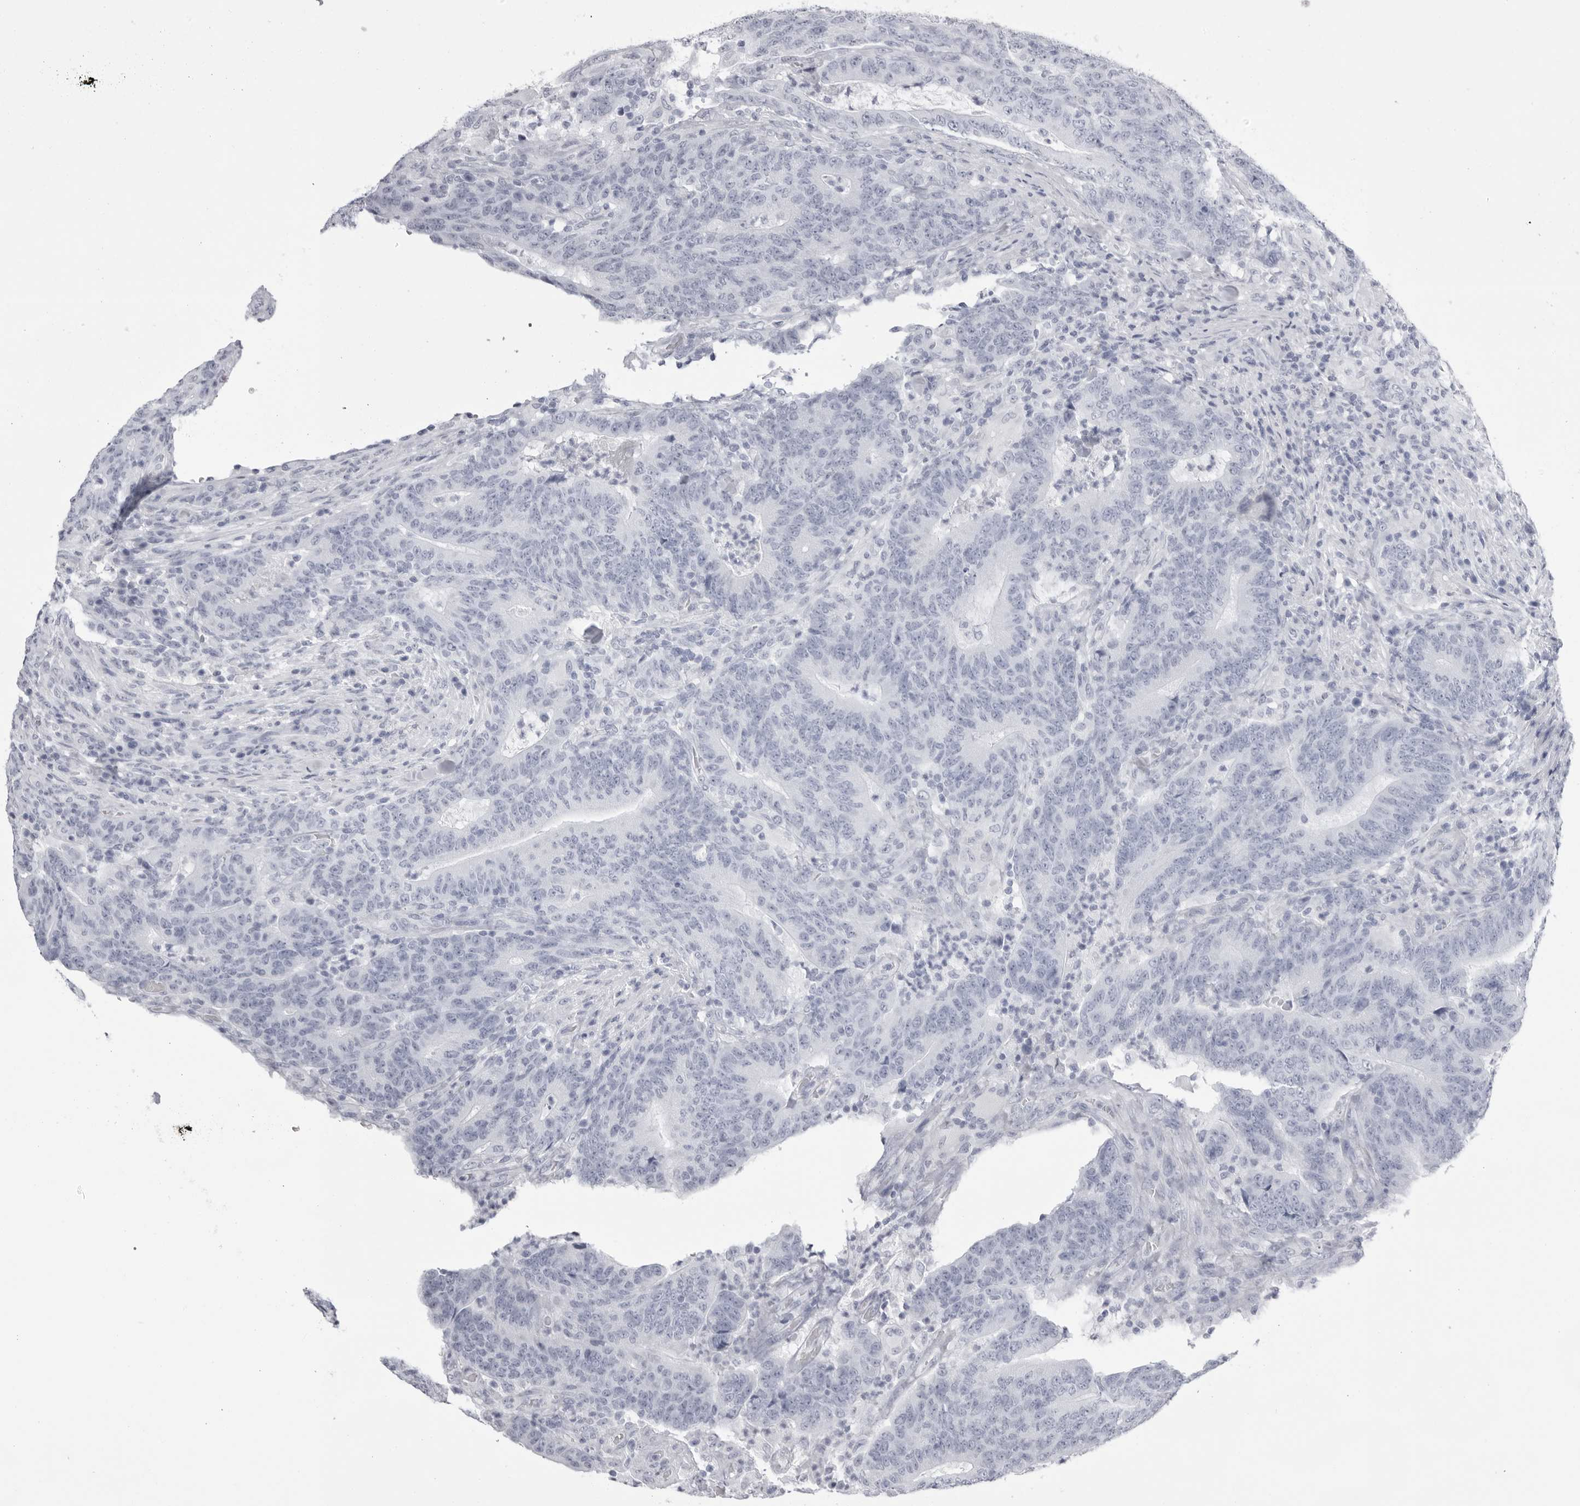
{"staining": {"intensity": "negative", "quantity": "none", "location": "none"}, "tissue": "colorectal cancer", "cell_type": "Tumor cells", "image_type": "cancer", "snomed": [{"axis": "morphology", "description": "Normal tissue, NOS"}, {"axis": "morphology", "description": "Adenocarcinoma, NOS"}, {"axis": "topography", "description": "Colon"}], "caption": "Protein analysis of colorectal cancer (adenocarcinoma) demonstrates no significant expression in tumor cells.", "gene": "TMOD4", "patient": {"sex": "female", "age": 75}}